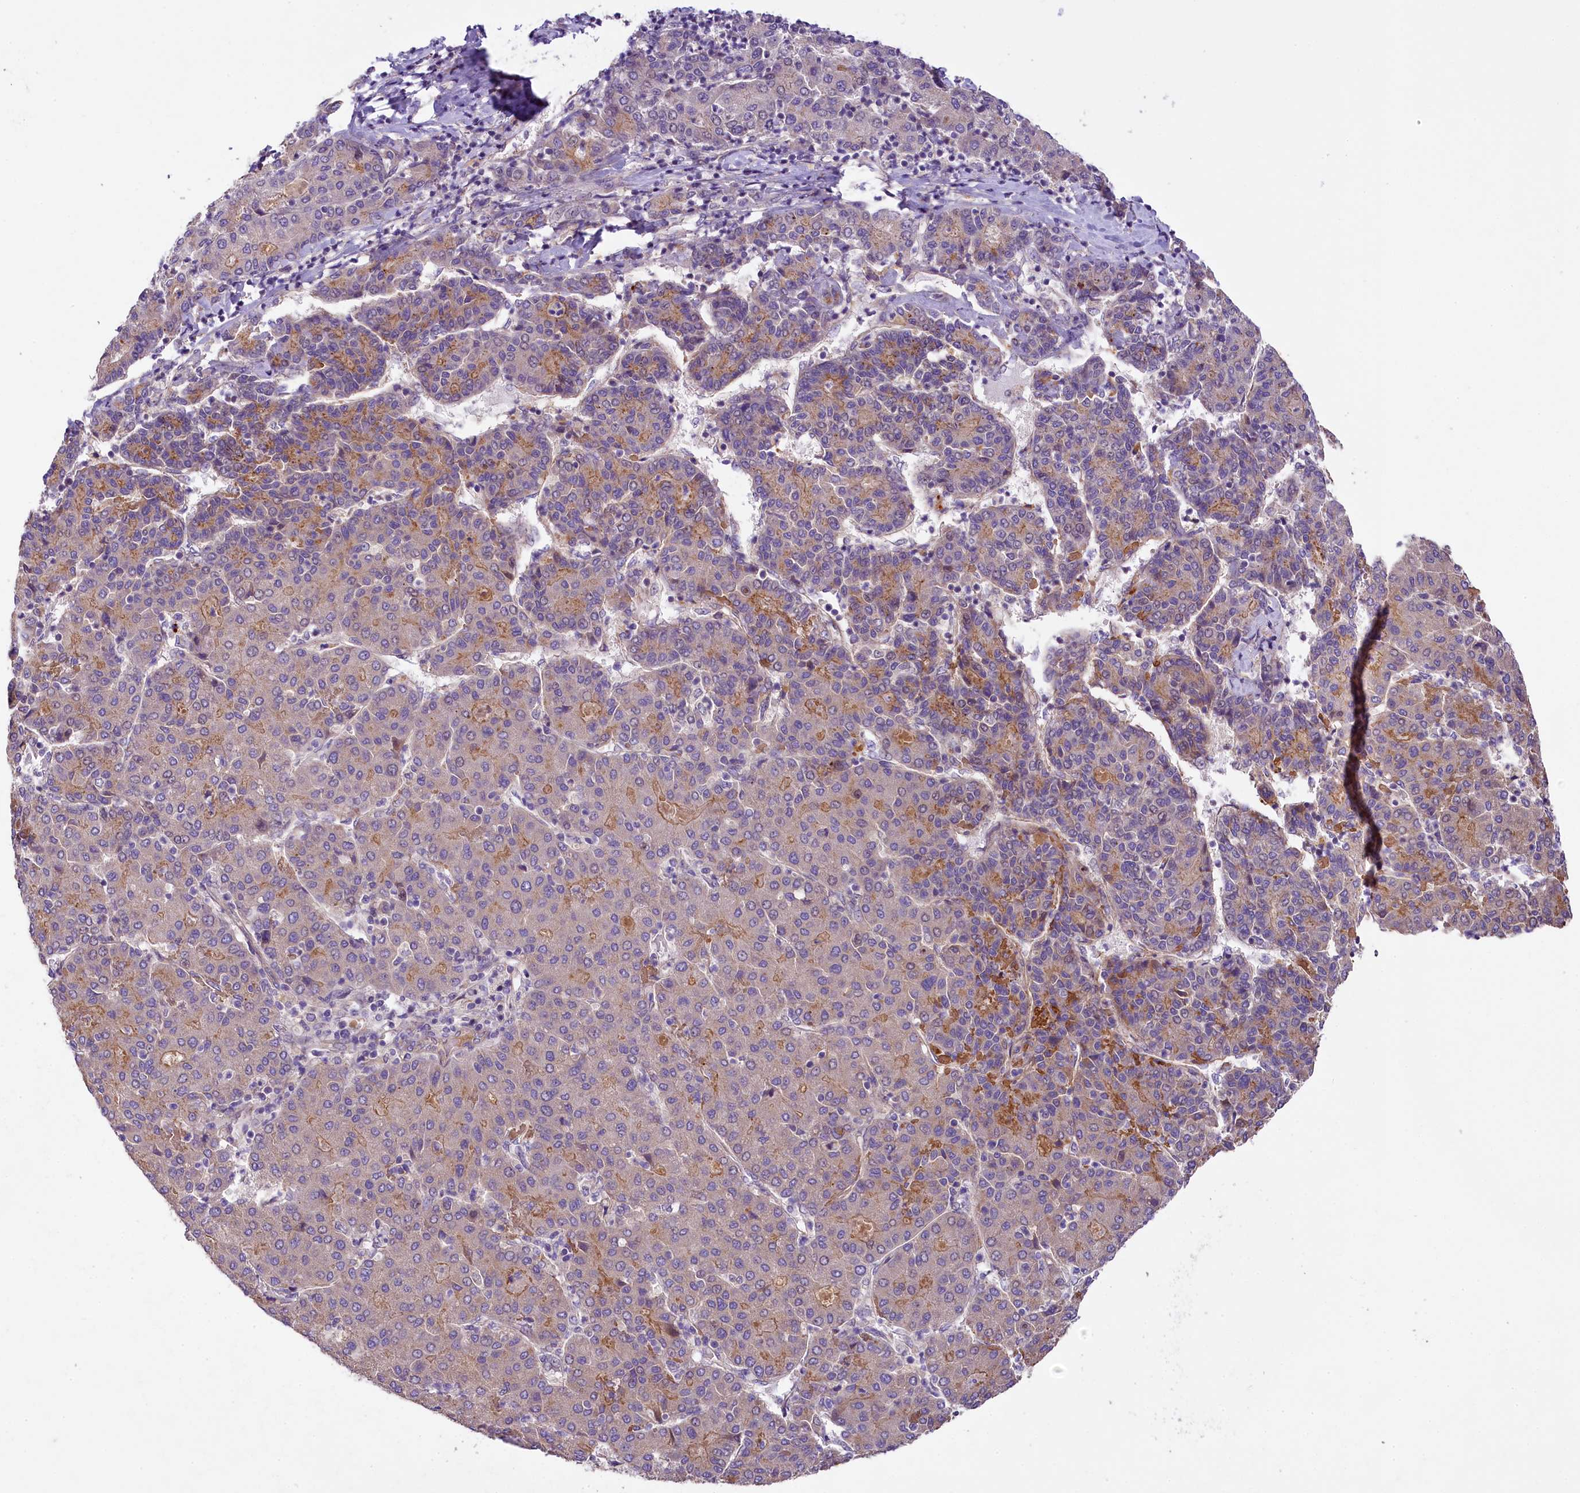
{"staining": {"intensity": "weak", "quantity": "<25%", "location": "cytoplasmic/membranous"}, "tissue": "liver cancer", "cell_type": "Tumor cells", "image_type": "cancer", "snomed": [{"axis": "morphology", "description": "Carcinoma, Hepatocellular, NOS"}, {"axis": "topography", "description": "Liver"}], "caption": "IHC histopathology image of human hepatocellular carcinoma (liver) stained for a protein (brown), which exhibits no expression in tumor cells.", "gene": "UBXN6", "patient": {"sex": "male", "age": 65}}